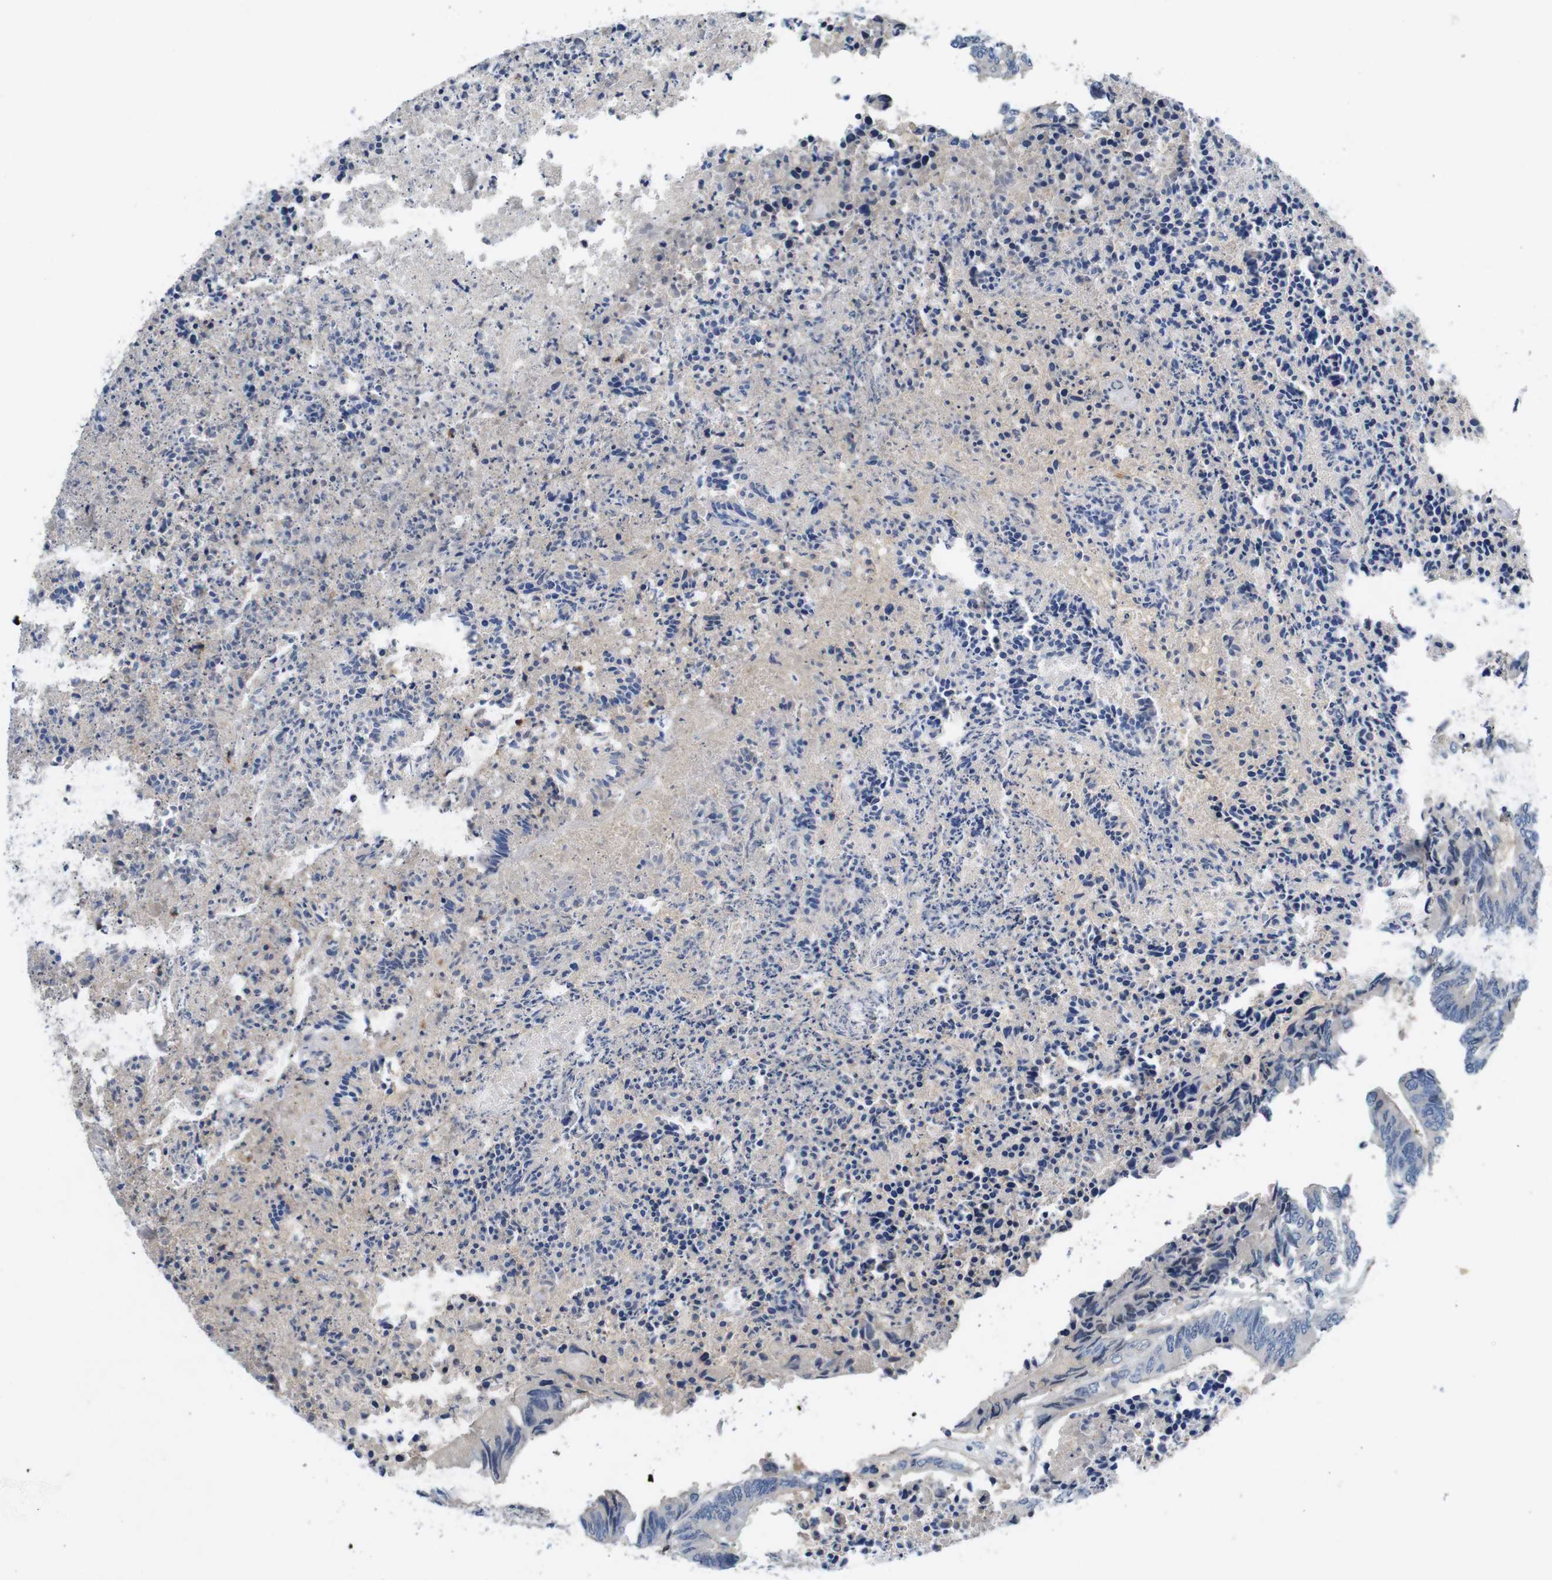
{"staining": {"intensity": "negative", "quantity": "none", "location": "none"}, "tissue": "colorectal cancer", "cell_type": "Tumor cells", "image_type": "cancer", "snomed": [{"axis": "morphology", "description": "Adenocarcinoma, NOS"}, {"axis": "topography", "description": "Rectum"}], "caption": "Immunohistochemical staining of colorectal adenocarcinoma exhibits no significant staining in tumor cells.", "gene": "C1RL", "patient": {"sex": "male", "age": 63}}